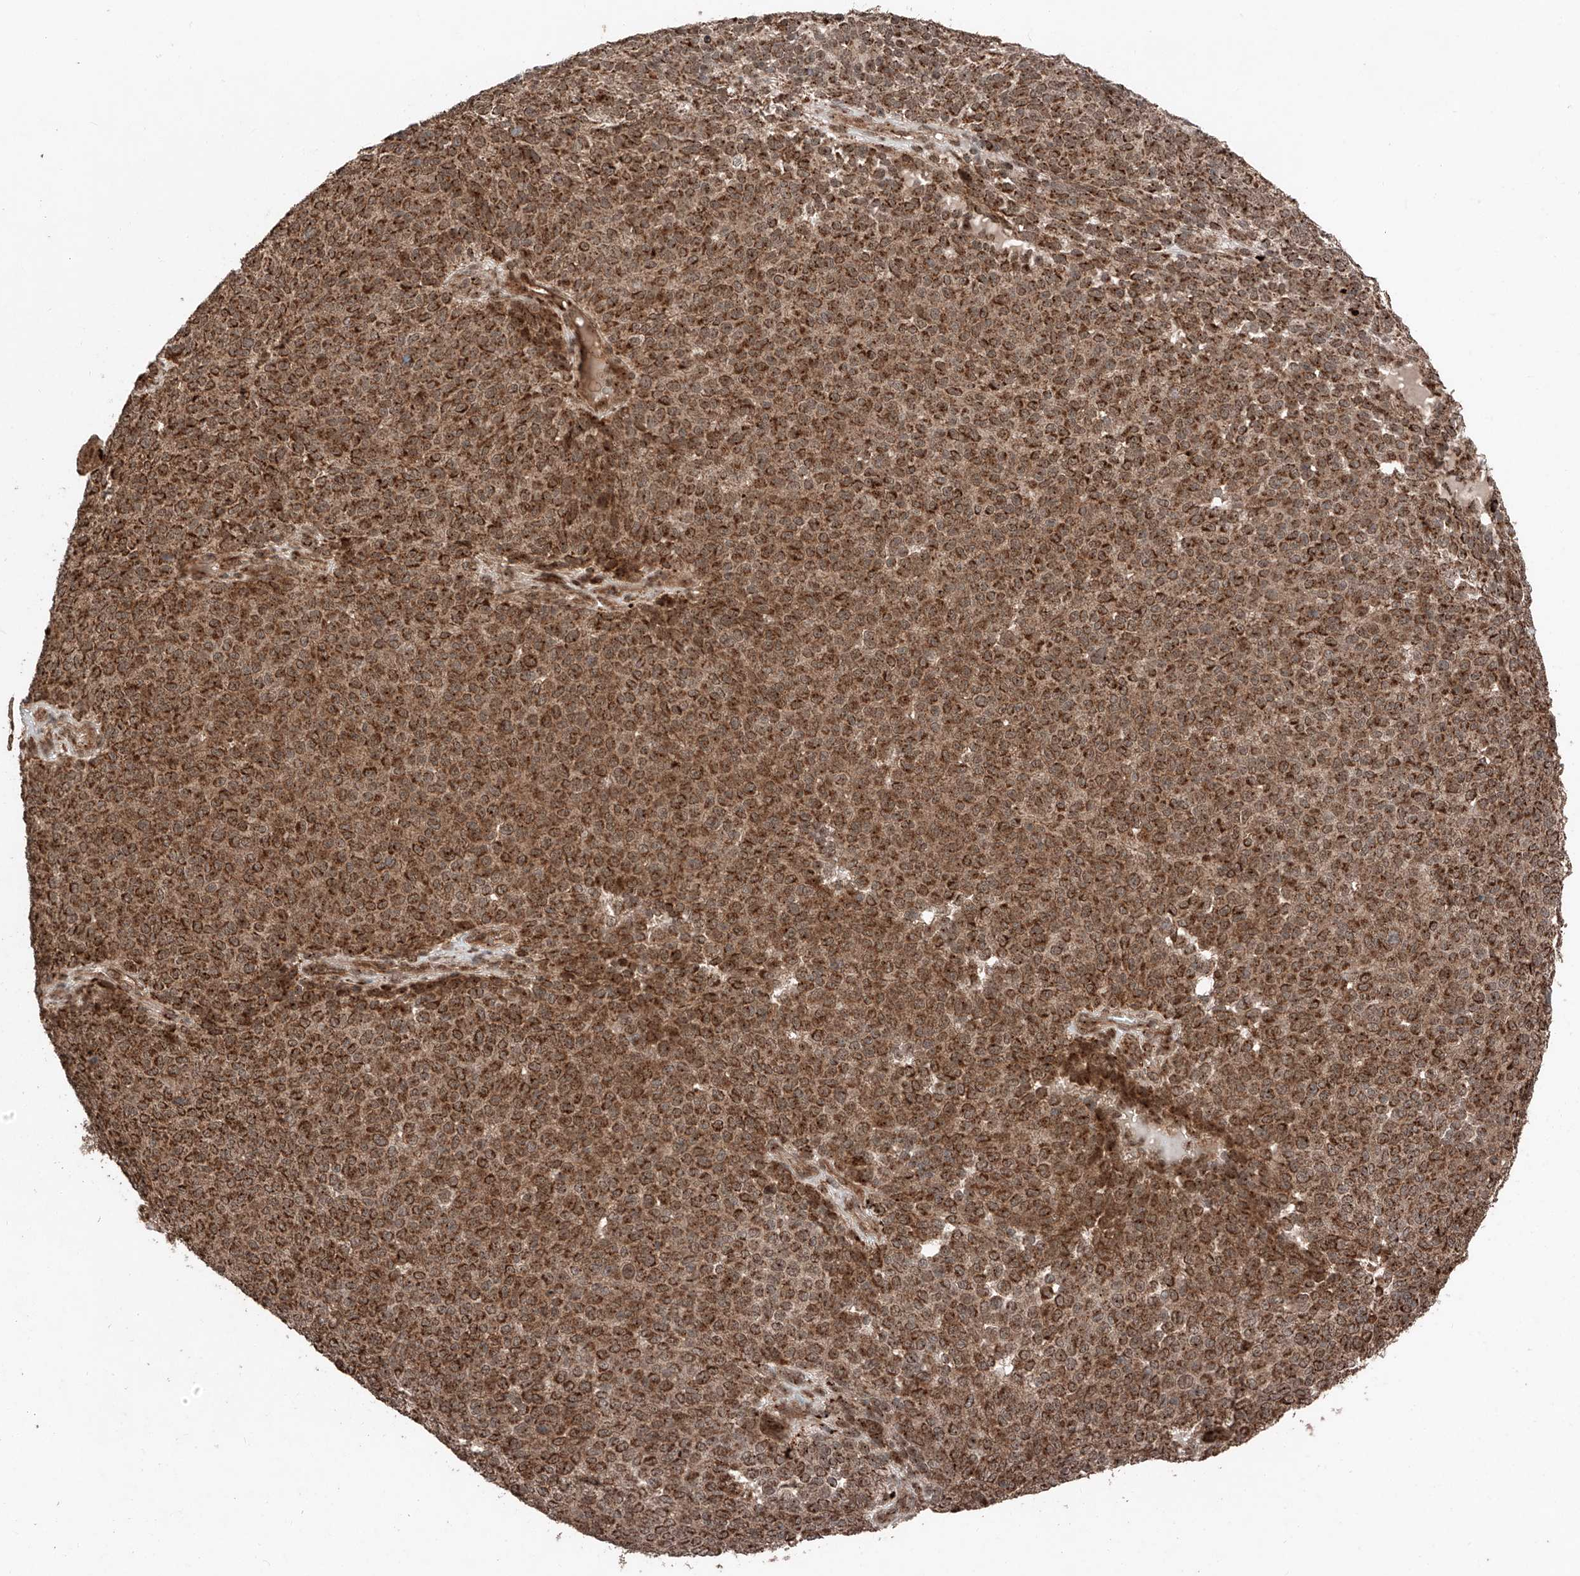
{"staining": {"intensity": "strong", "quantity": ">75%", "location": "cytoplasmic/membranous"}, "tissue": "melanoma", "cell_type": "Tumor cells", "image_type": "cancer", "snomed": [{"axis": "morphology", "description": "Malignant melanoma, NOS"}, {"axis": "topography", "description": "Skin"}], "caption": "Melanoma stained with a protein marker demonstrates strong staining in tumor cells.", "gene": "ZSCAN29", "patient": {"sex": "male", "age": 49}}